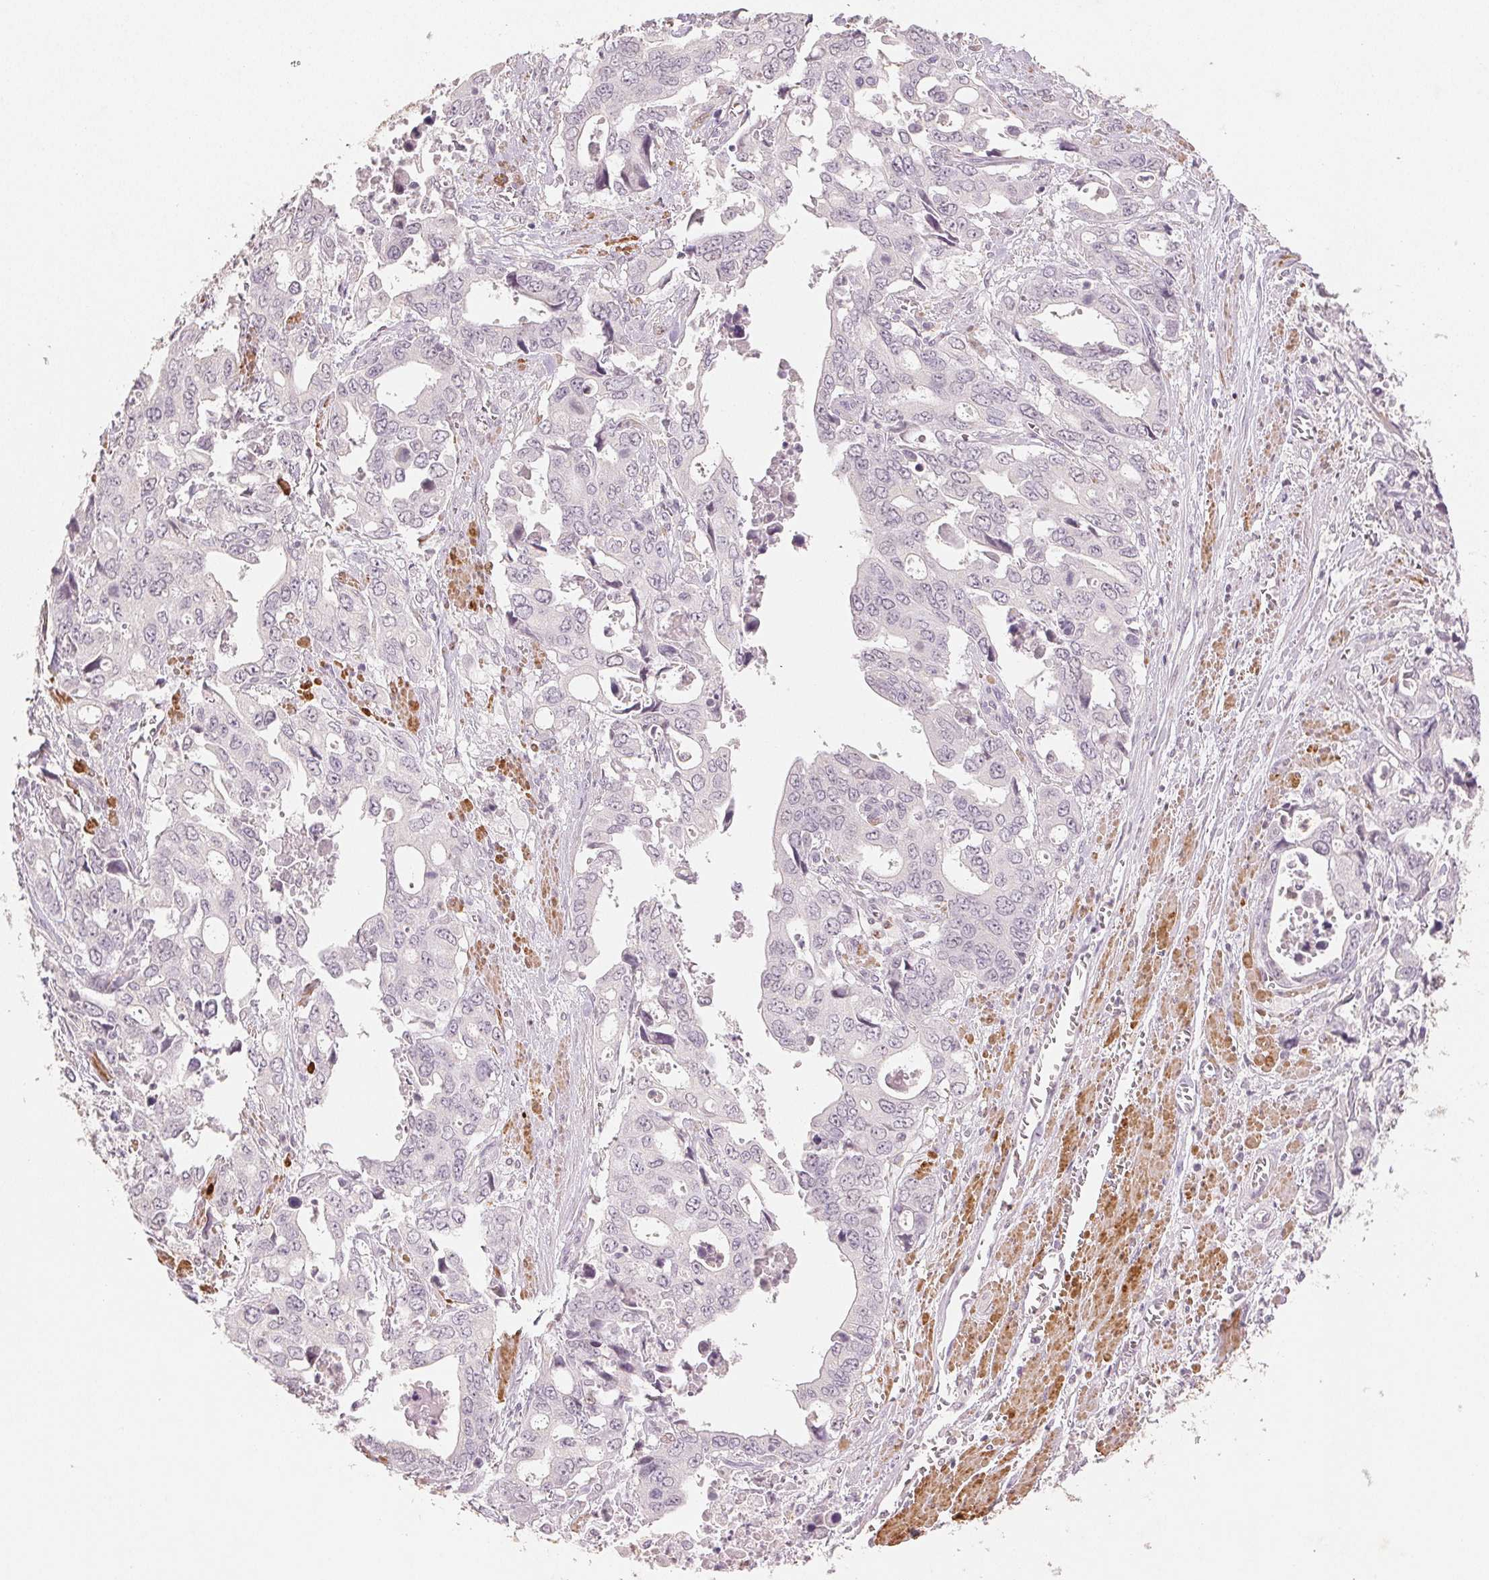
{"staining": {"intensity": "negative", "quantity": "none", "location": "none"}, "tissue": "stomach cancer", "cell_type": "Tumor cells", "image_type": "cancer", "snomed": [{"axis": "morphology", "description": "Adenocarcinoma, NOS"}, {"axis": "topography", "description": "Stomach, upper"}], "caption": "This is a photomicrograph of immunohistochemistry (IHC) staining of adenocarcinoma (stomach), which shows no positivity in tumor cells. (DAB immunohistochemistry, high magnification).", "gene": "SMTN", "patient": {"sex": "male", "age": 74}}